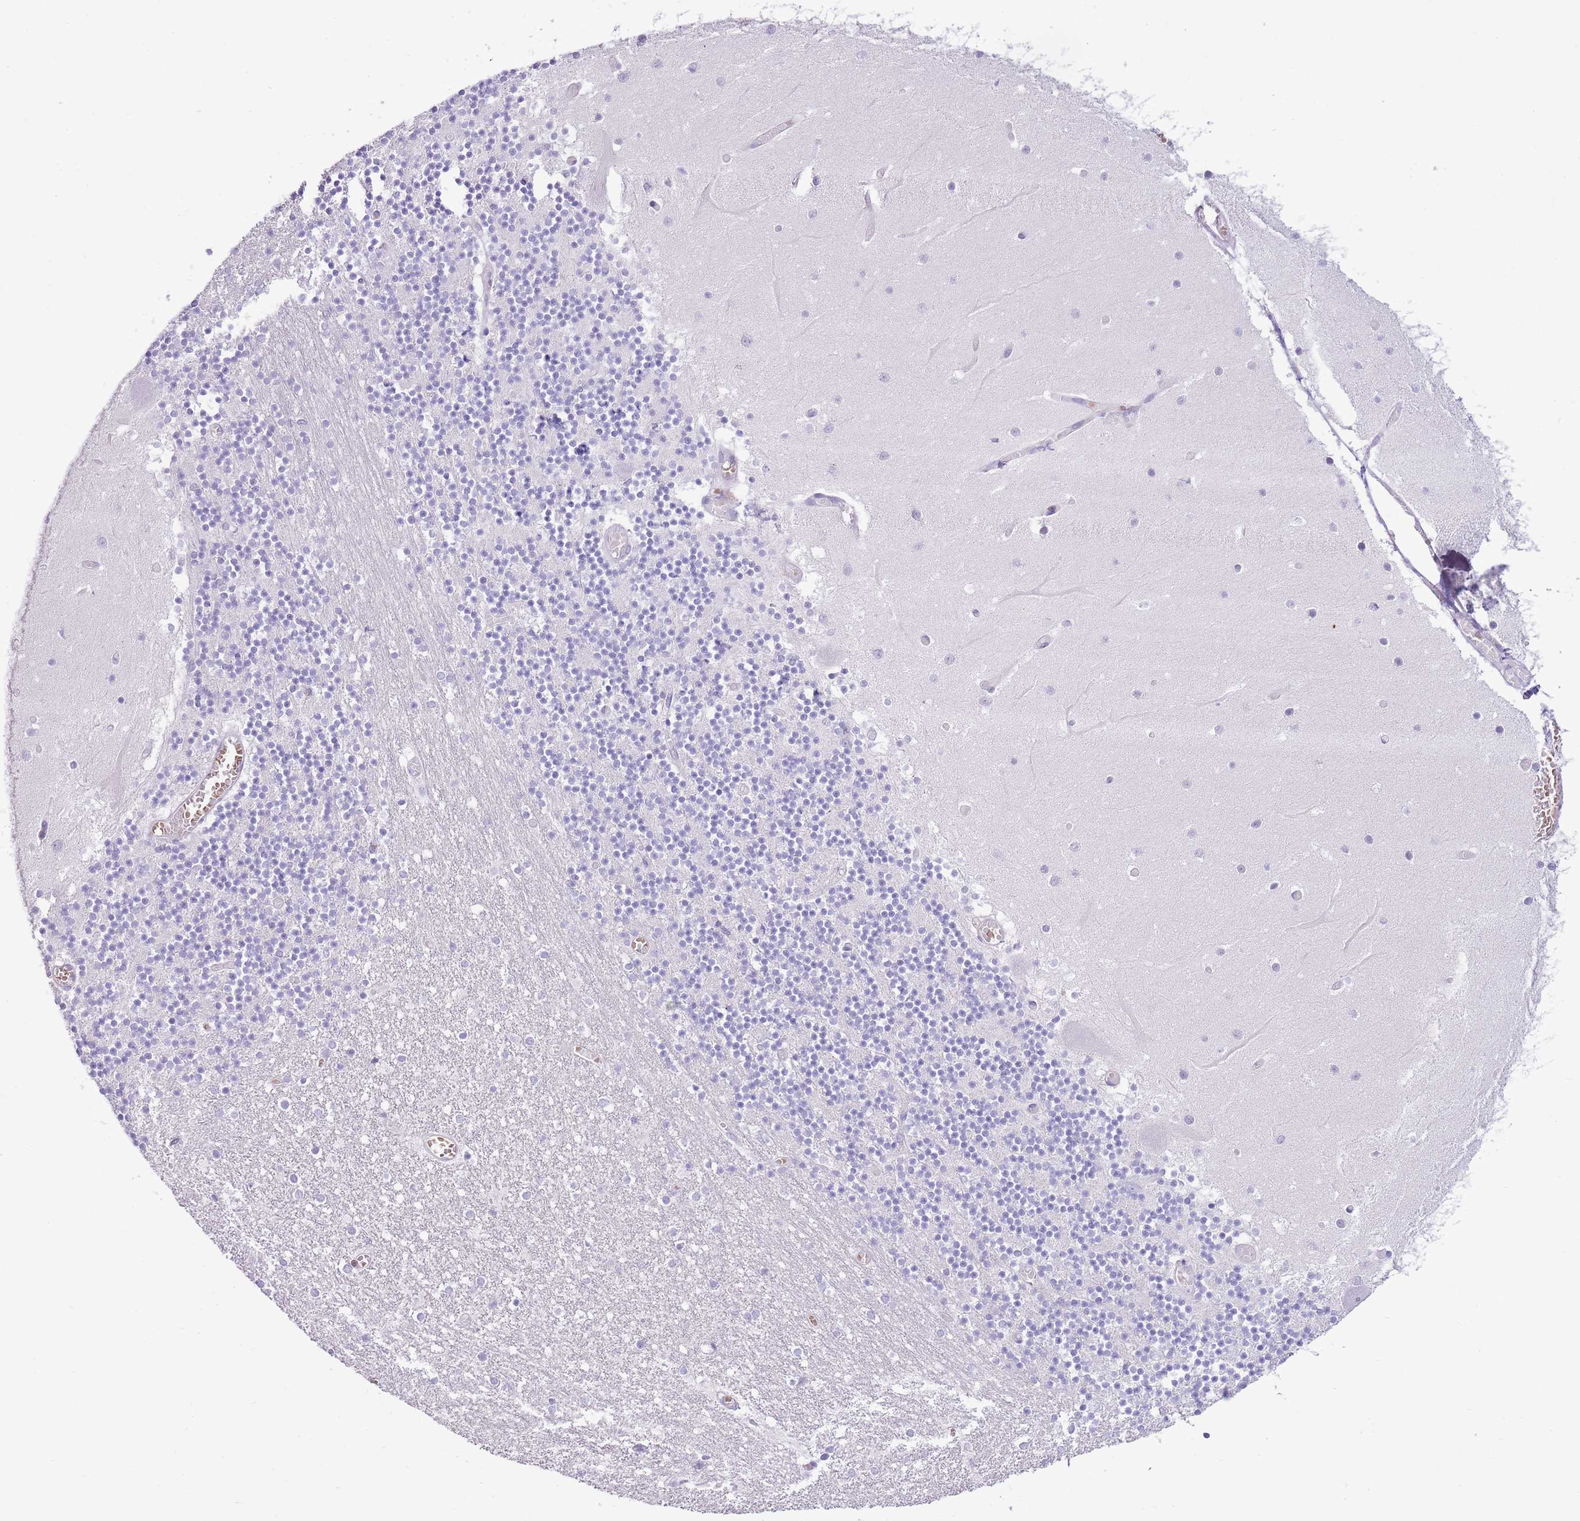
{"staining": {"intensity": "negative", "quantity": "none", "location": "none"}, "tissue": "cerebellum", "cell_type": "Cells in granular layer", "image_type": "normal", "snomed": [{"axis": "morphology", "description": "Normal tissue, NOS"}, {"axis": "topography", "description": "Cerebellum"}], "caption": "Micrograph shows no significant protein staining in cells in granular layer of normal cerebellum. Brightfield microscopy of immunohistochemistry stained with DAB (brown) and hematoxylin (blue), captured at high magnification.", "gene": "OR4Q3", "patient": {"sex": "female", "age": 28}}